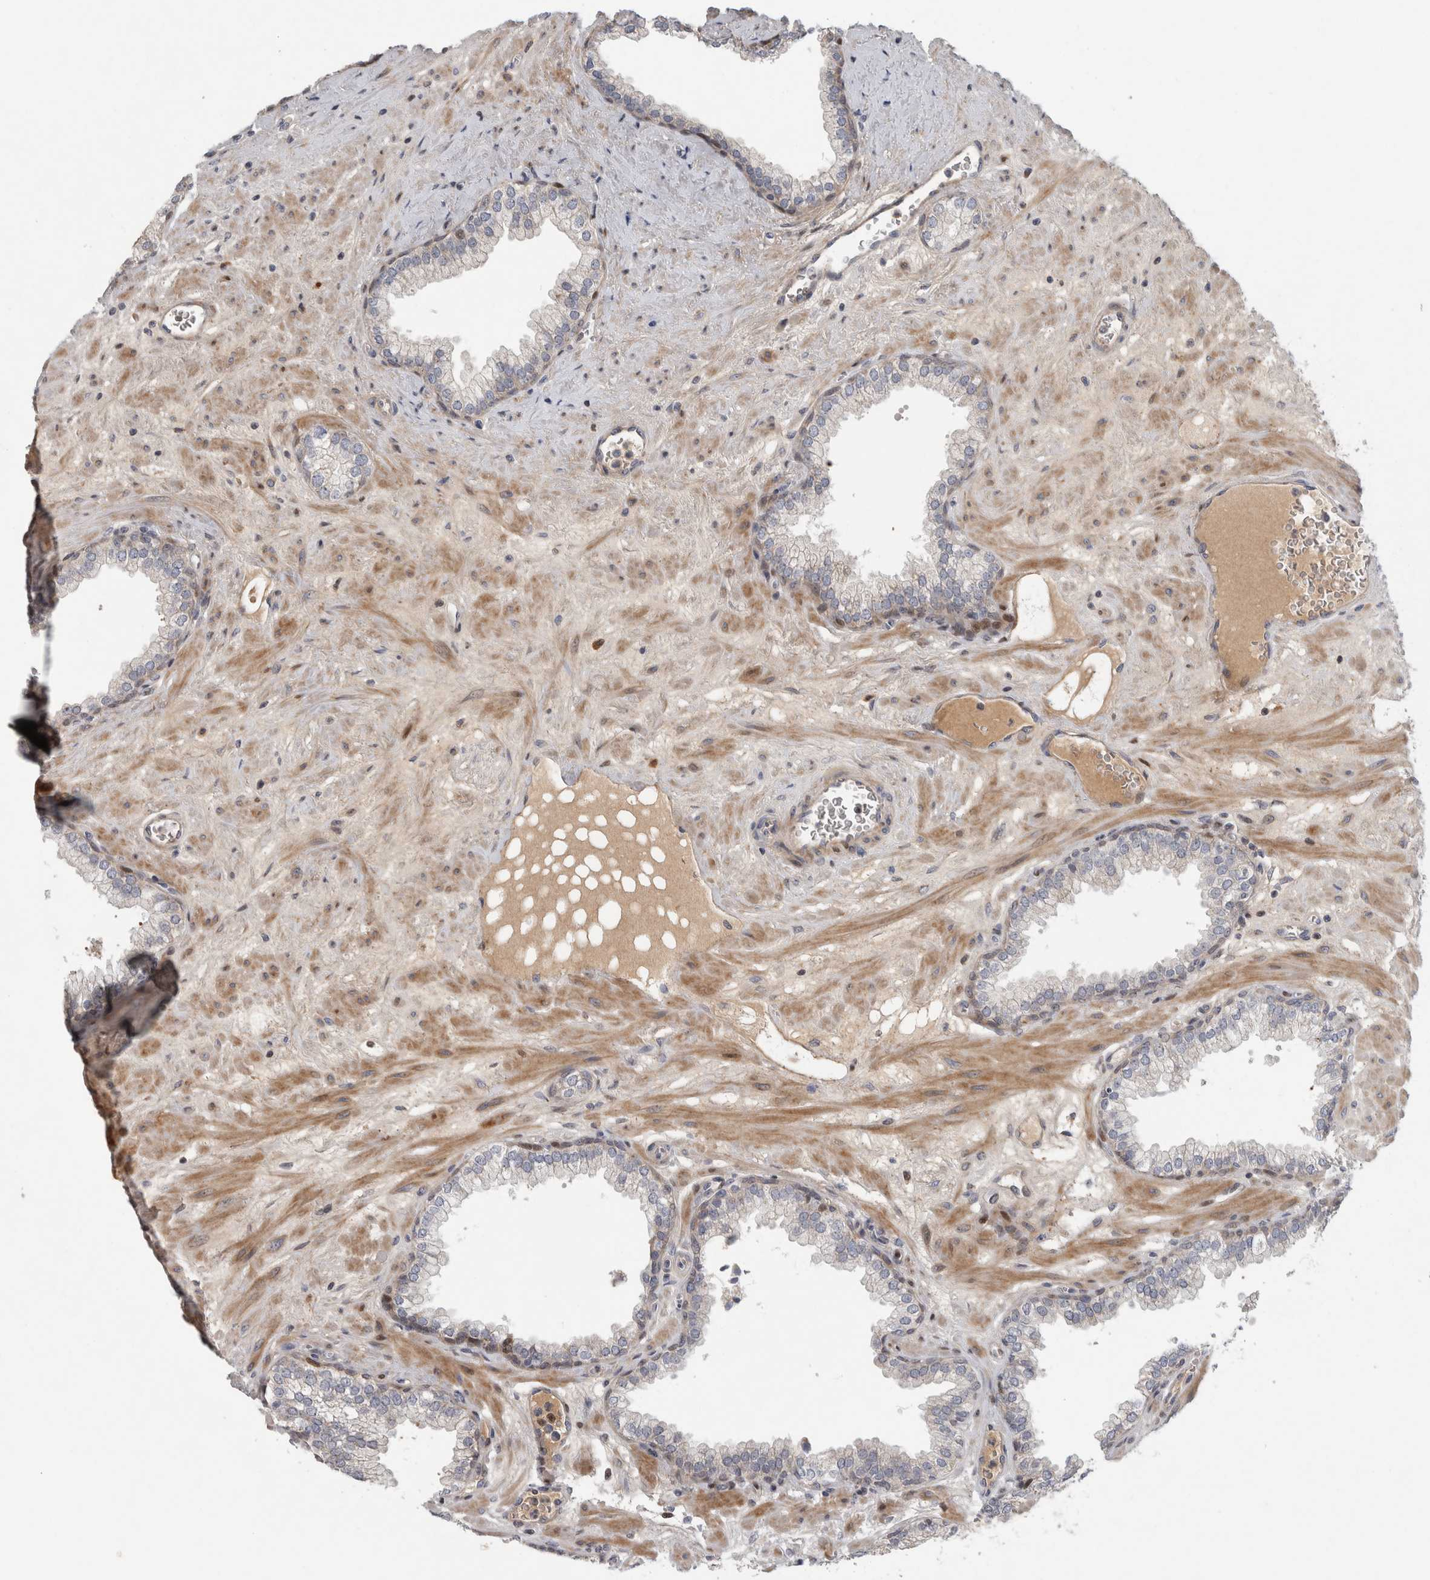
{"staining": {"intensity": "moderate", "quantity": "<25%", "location": "nuclear"}, "tissue": "prostate", "cell_type": "Glandular cells", "image_type": "normal", "snomed": [{"axis": "morphology", "description": "Normal tissue, NOS"}, {"axis": "morphology", "description": "Urothelial carcinoma, Low grade"}, {"axis": "topography", "description": "Urinary bladder"}, {"axis": "topography", "description": "Prostate"}], "caption": "Unremarkable prostate displays moderate nuclear staining in about <25% of glandular cells.", "gene": "RBM48", "patient": {"sex": "male", "age": 60}}